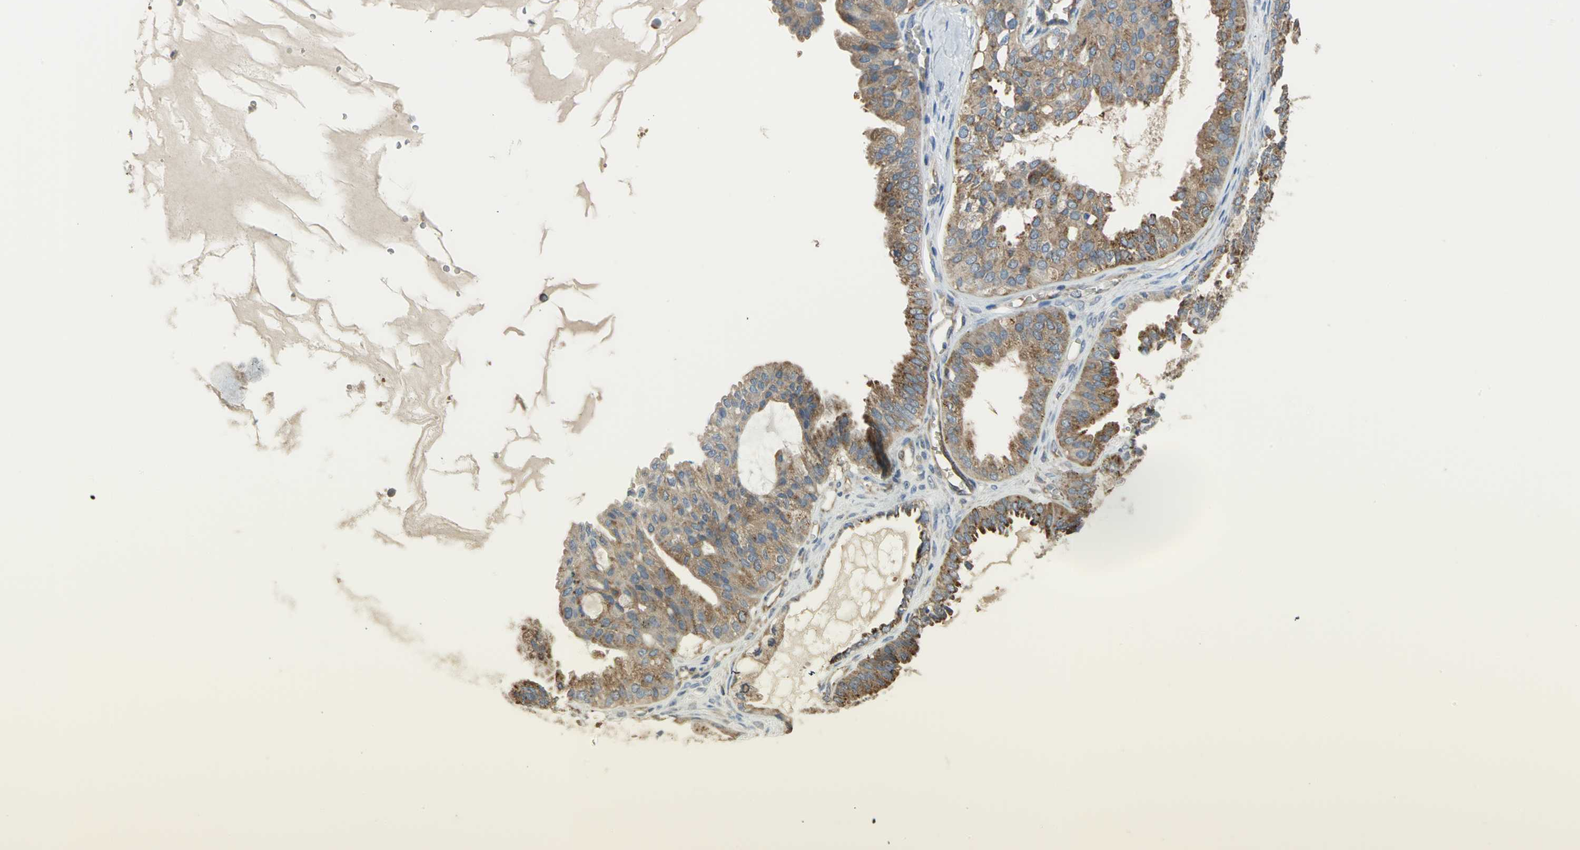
{"staining": {"intensity": "weak", "quantity": "25%-75%", "location": "cytoplasmic/membranous"}, "tissue": "ovarian cancer", "cell_type": "Tumor cells", "image_type": "cancer", "snomed": [{"axis": "morphology", "description": "Carcinoma, NOS"}, {"axis": "morphology", "description": "Carcinoma, endometroid"}, {"axis": "topography", "description": "Ovary"}], "caption": "Human ovarian carcinoma stained with a brown dye exhibits weak cytoplasmic/membranous positive expression in about 25%-75% of tumor cells.", "gene": "DIAPH2", "patient": {"sex": "female", "age": 50}}